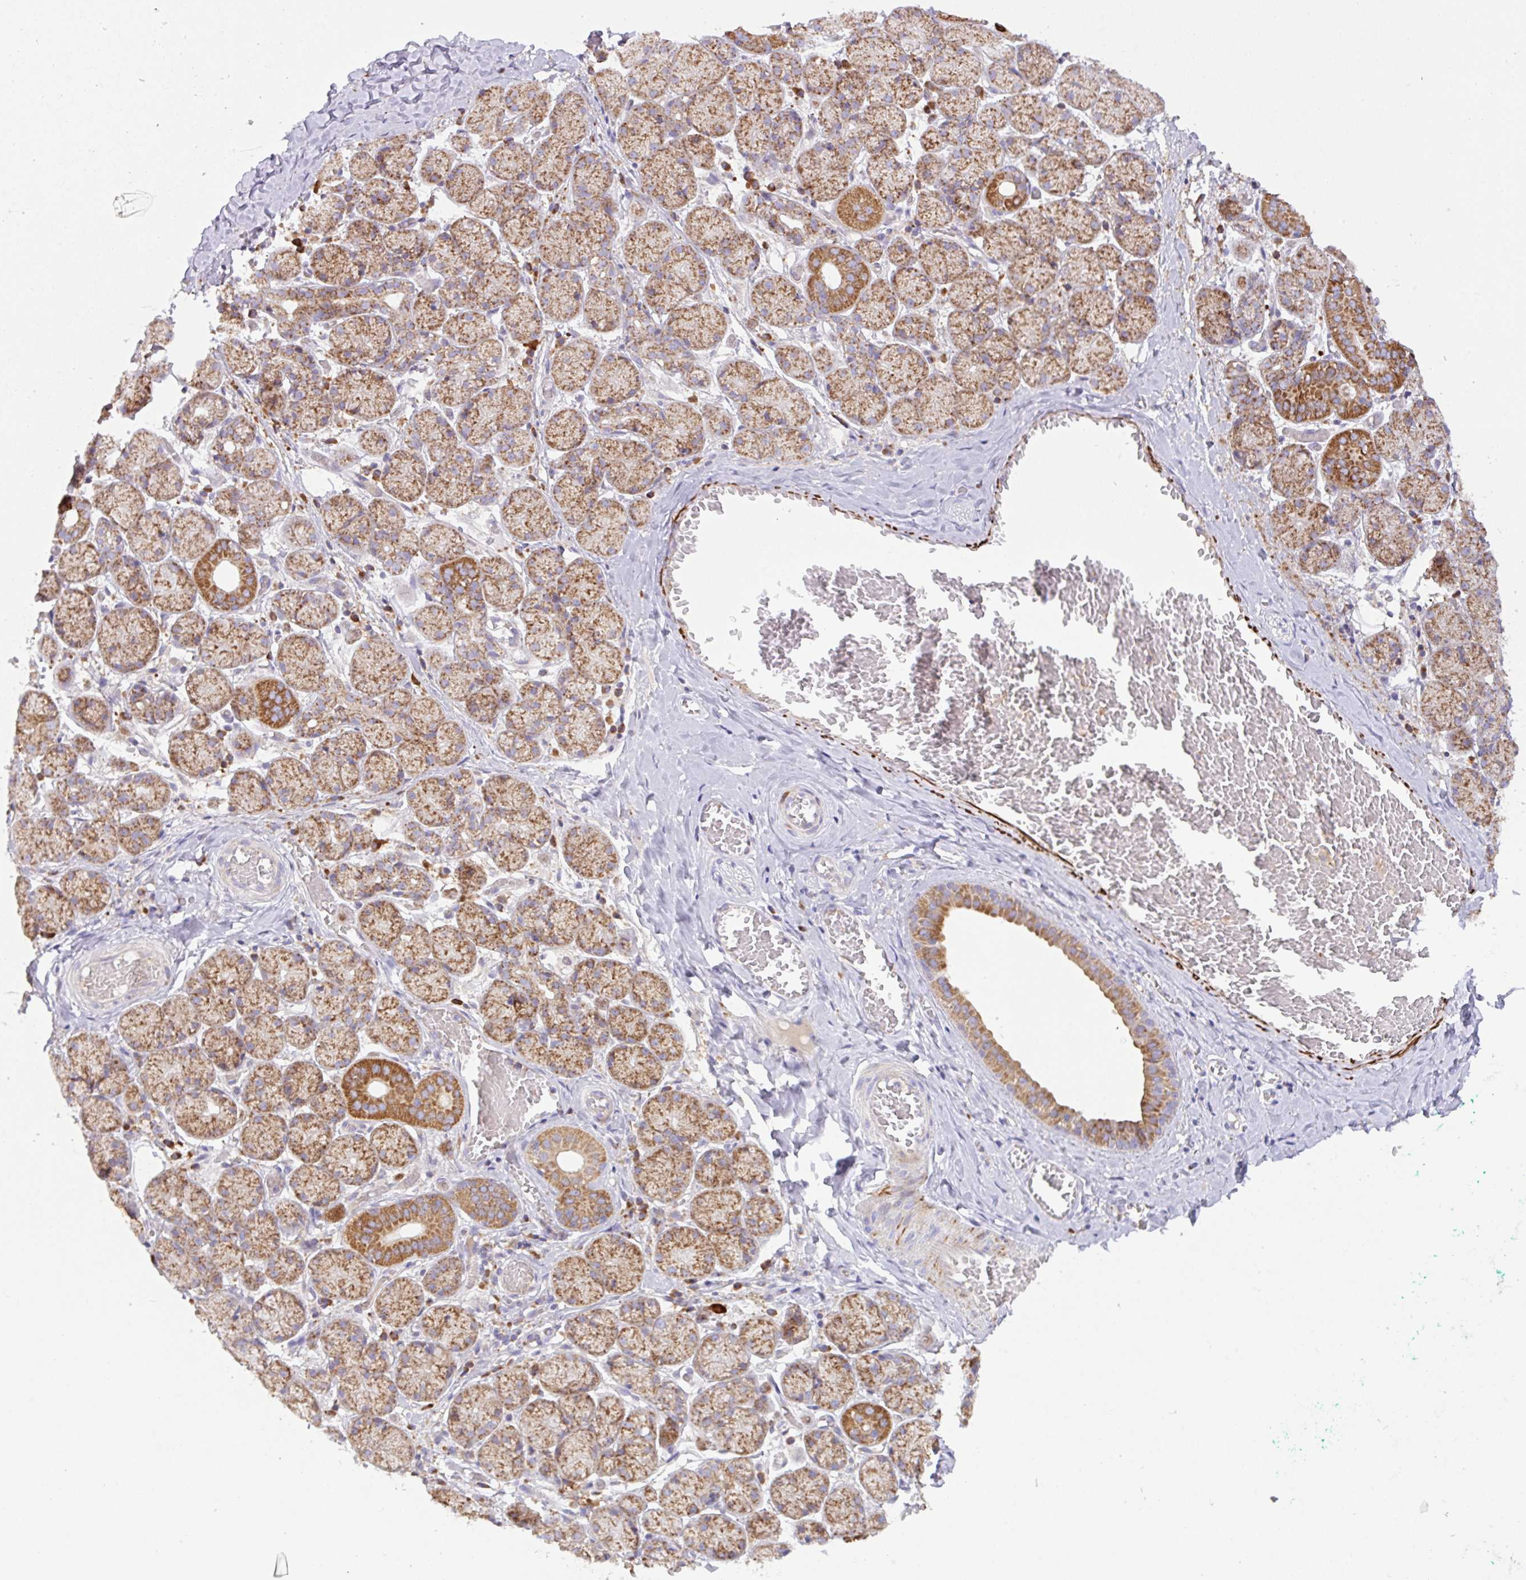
{"staining": {"intensity": "strong", "quantity": ">75%", "location": "cytoplasmic/membranous"}, "tissue": "salivary gland", "cell_type": "Glandular cells", "image_type": "normal", "snomed": [{"axis": "morphology", "description": "Normal tissue, NOS"}, {"axis": "topography", "description": "Salivary gland"}], "caption": "Immunohistochemical staining of normal salivary gland demonstrates >75% levels of strong cytoplasmic/membranous protein positivity in about >75% of glandular cells.", "gene": "CHDH", "patient": {"sex": "female", "age": 24}}